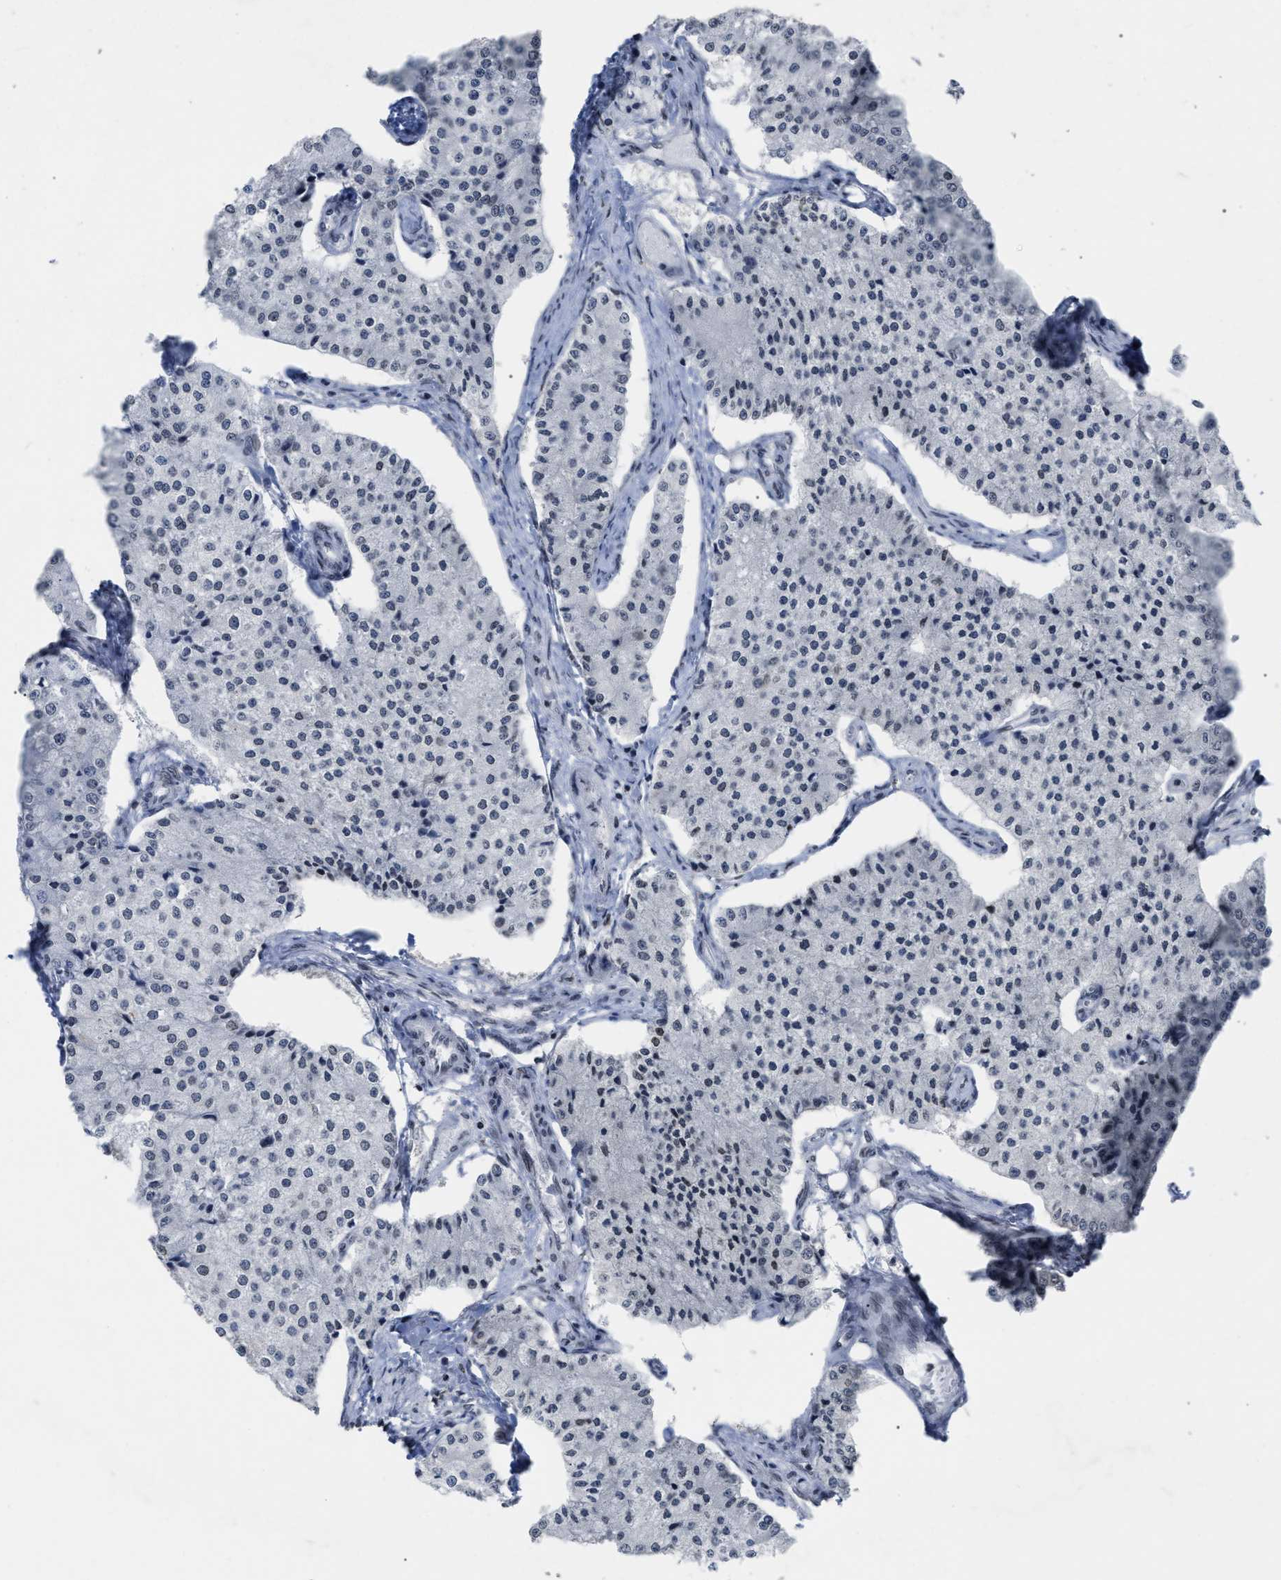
{"staining": {"intensity": "weak", "quantity": "<25%", "location": "nuclear"}, "tissue": "carcinoid", "cell_type": "Tumor cells", "image_type": "cancer", "snomed": [{"axis": "morphology", "description": "Carcinoid, malignant, NOS"}, {"axis": "topography", "description": "Colon"}], "caption": "High magnification brightfield microscopy of carcinoid (malignant) stained with DAB (3,3'-diaminobenzidine) (brown) and counterstained with hematoxylin (blue): tumor cells show no significant positivity.", "gene": "TPR", "patient": {"sex": "female", "age": 52}}